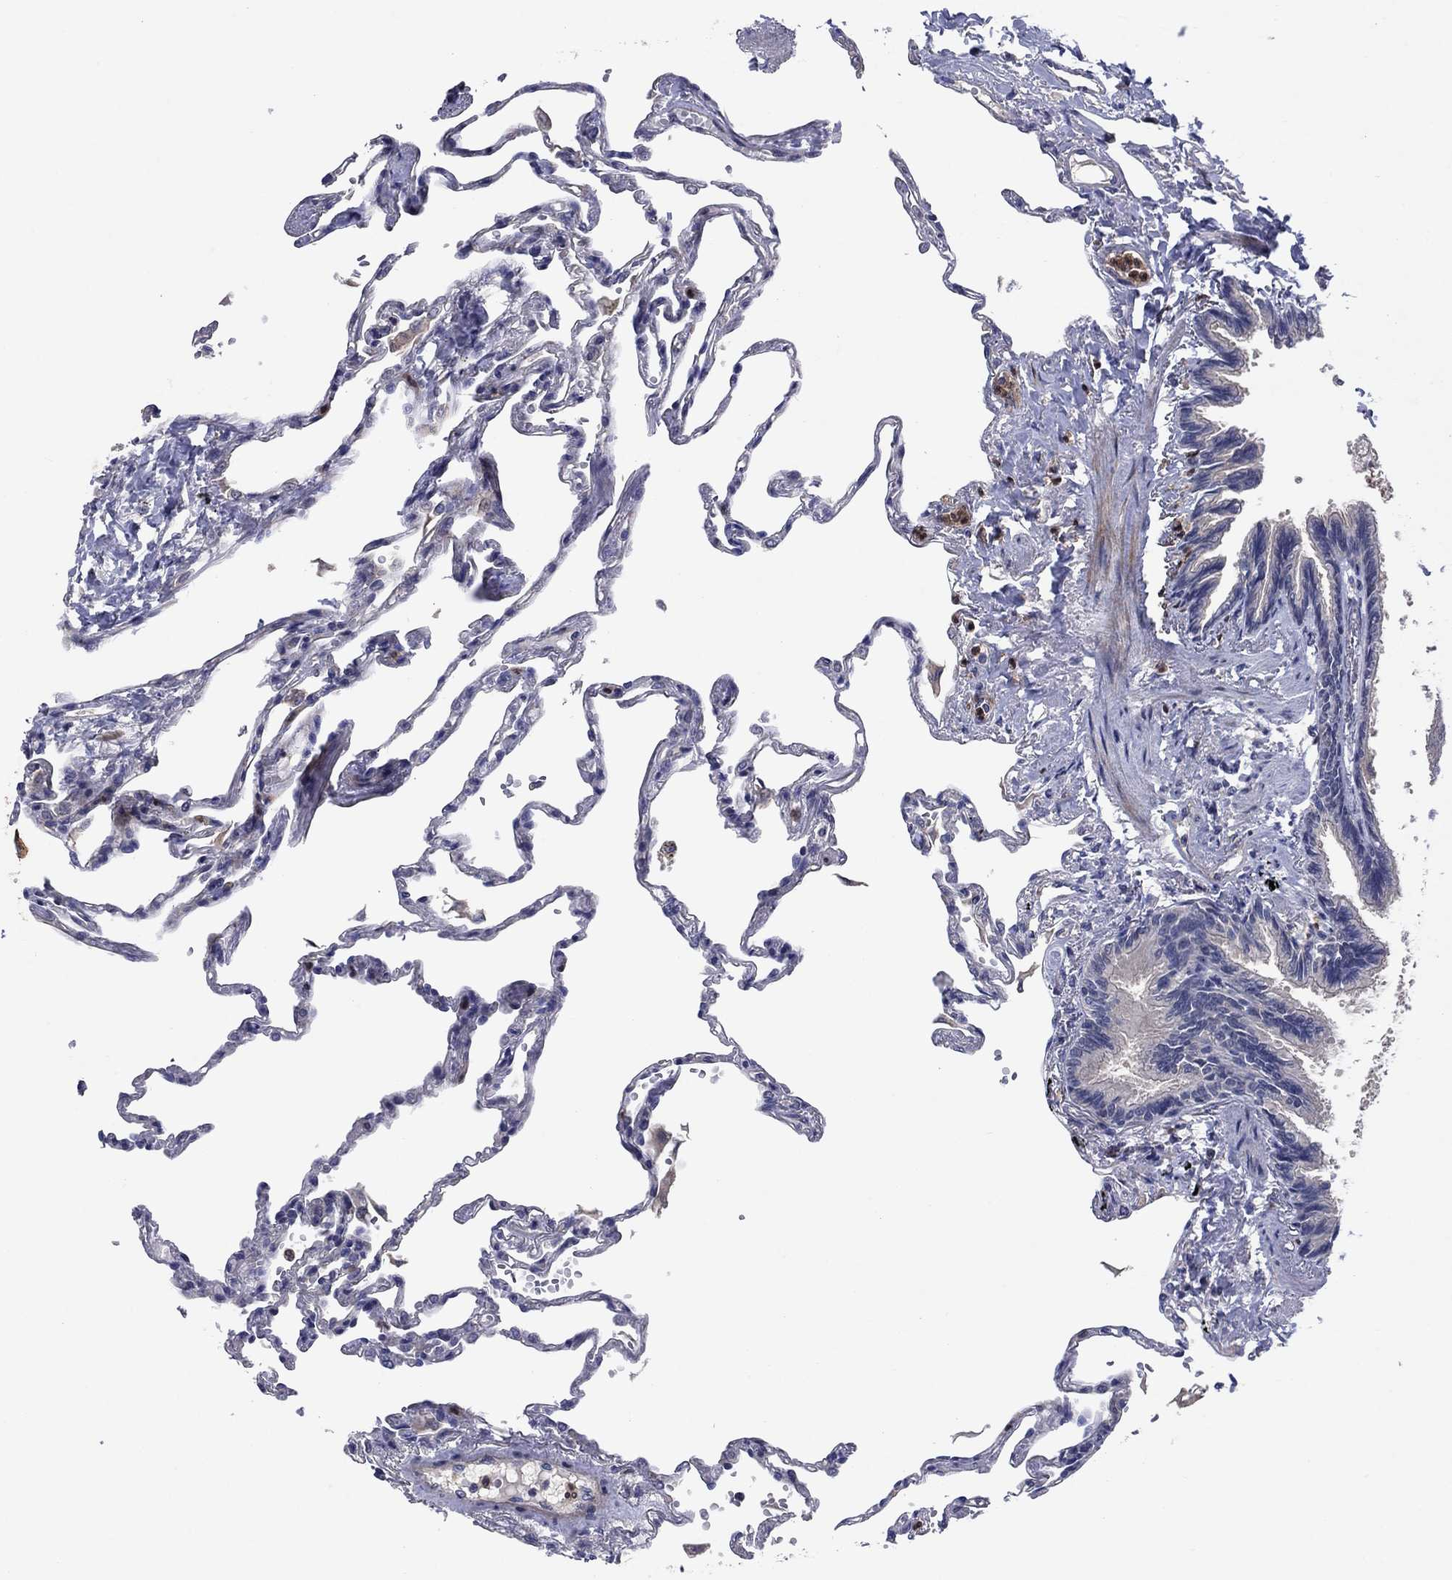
{"staining": {"intensity": "negative", "quantity": "none", "location": "none"}, "tissue": "lung", "cell_type": "Alveolar cells", "image_type": "normal", "snomed": [{"axis": "morphology", "description": "Normal tissue, NOS"}, {"axis": "topography", "description": "Lung"}], "caption": "Image shows no protein positivity in alveolar cells of benign lung.", "gene": "MSRB1", "patient": {"sex": "male", "age": 78}}